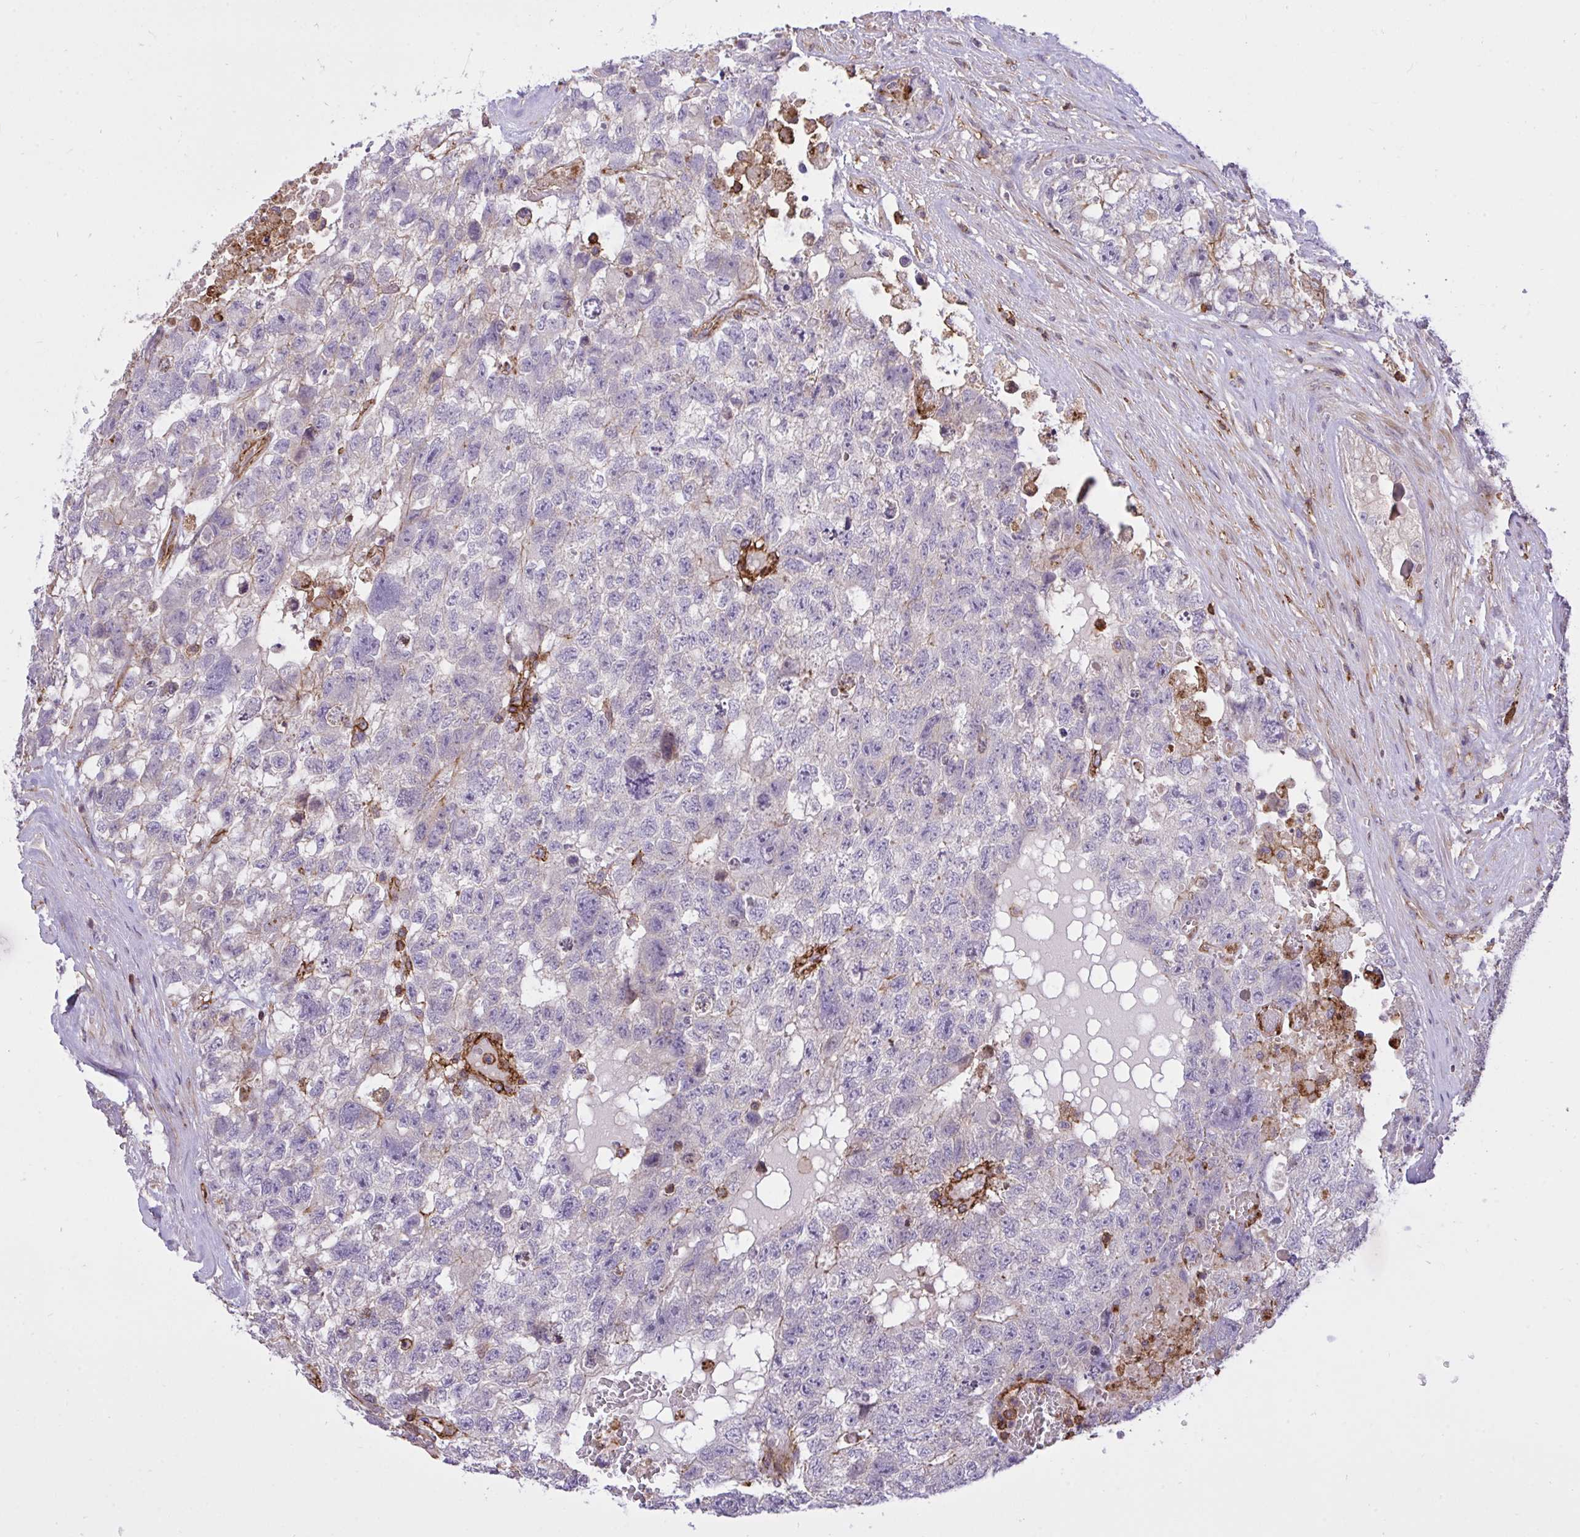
{"staining": {"intensity": "negative", "quantity": "none", "location": "none"}, "tissue": "testis cancer", "cell_type": "Tumor cells", "image_type": "cancer", "snomed": [{"axis": "morphology", "description": "Carcinoma, Embryonal, NOS"}, {"axis": "topography", "description": "Testis"}], "caption": "Tumor cells show no significant staining in testis cancer.", "gene": "ERI1", "patient": {"sex": "male", "age": 26}}